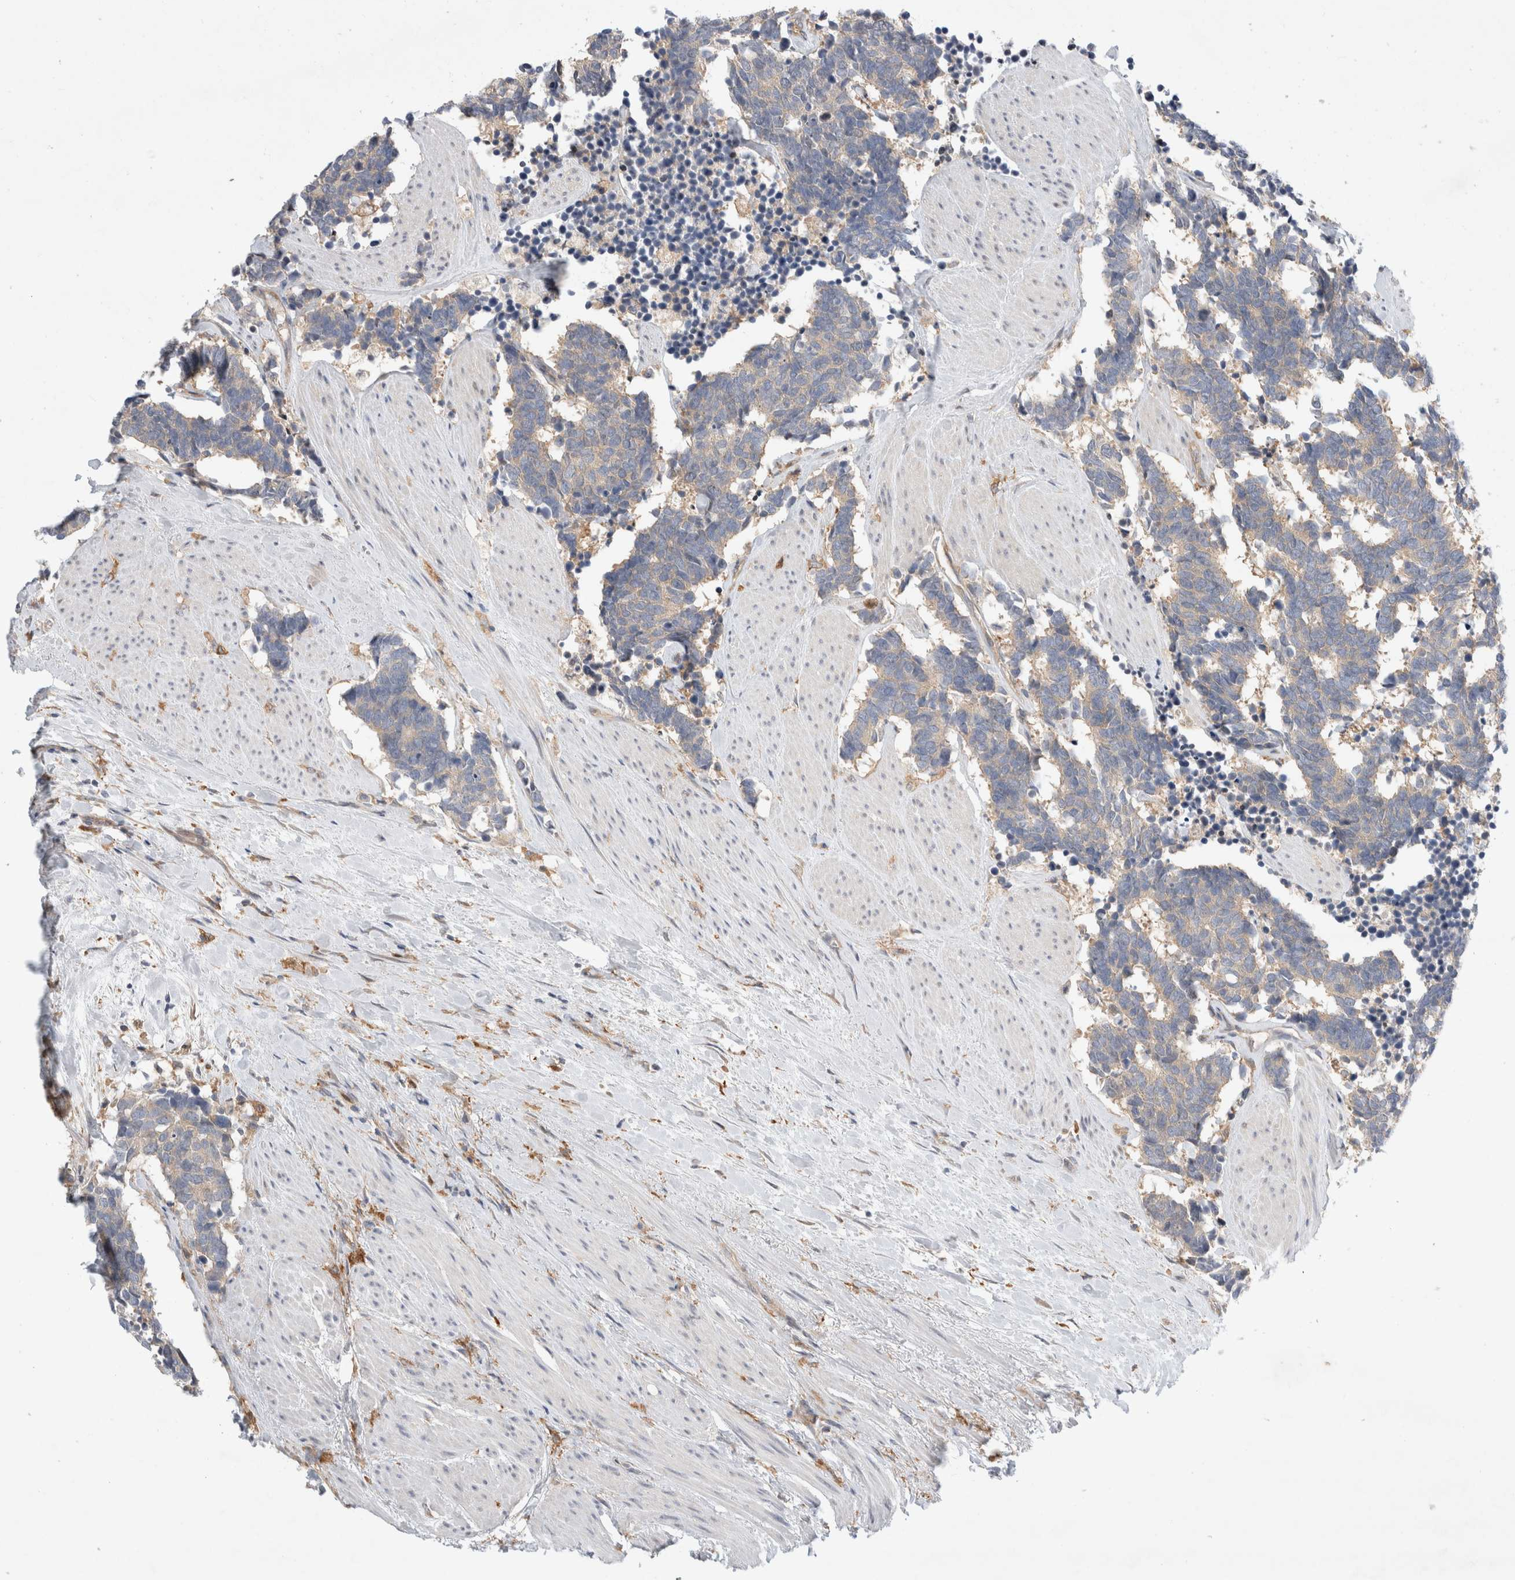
{"staining": {"intensity": "weak", "quantity": ">75%", "location": "cytoplasmic/membranous"}, "tissue": "carcinoid", "cell_type": "Tumor cells", "image_type": "cancer", "snomed": [{"axis": "morphology", "description": "Carcinoma, NOS"}, {"axis": "morphology", "description": "Carcinoid, malignant, NOS"}, {"axis": "topography", "description": "Urinary bladder"}], "caption": "Immunohistochemistry (IHC) image of neoplastic tissue: human carcinoma stained using immunohistochemistry (IHC) reveals low levels of weak protein expression localized specifically in the cytoplasmic/membranous of tumor cells, appearing as a cytoplasmic/membranous brown color.", "gene": "CDCA7L", "patient": {"sex": "male", "age": 57}}